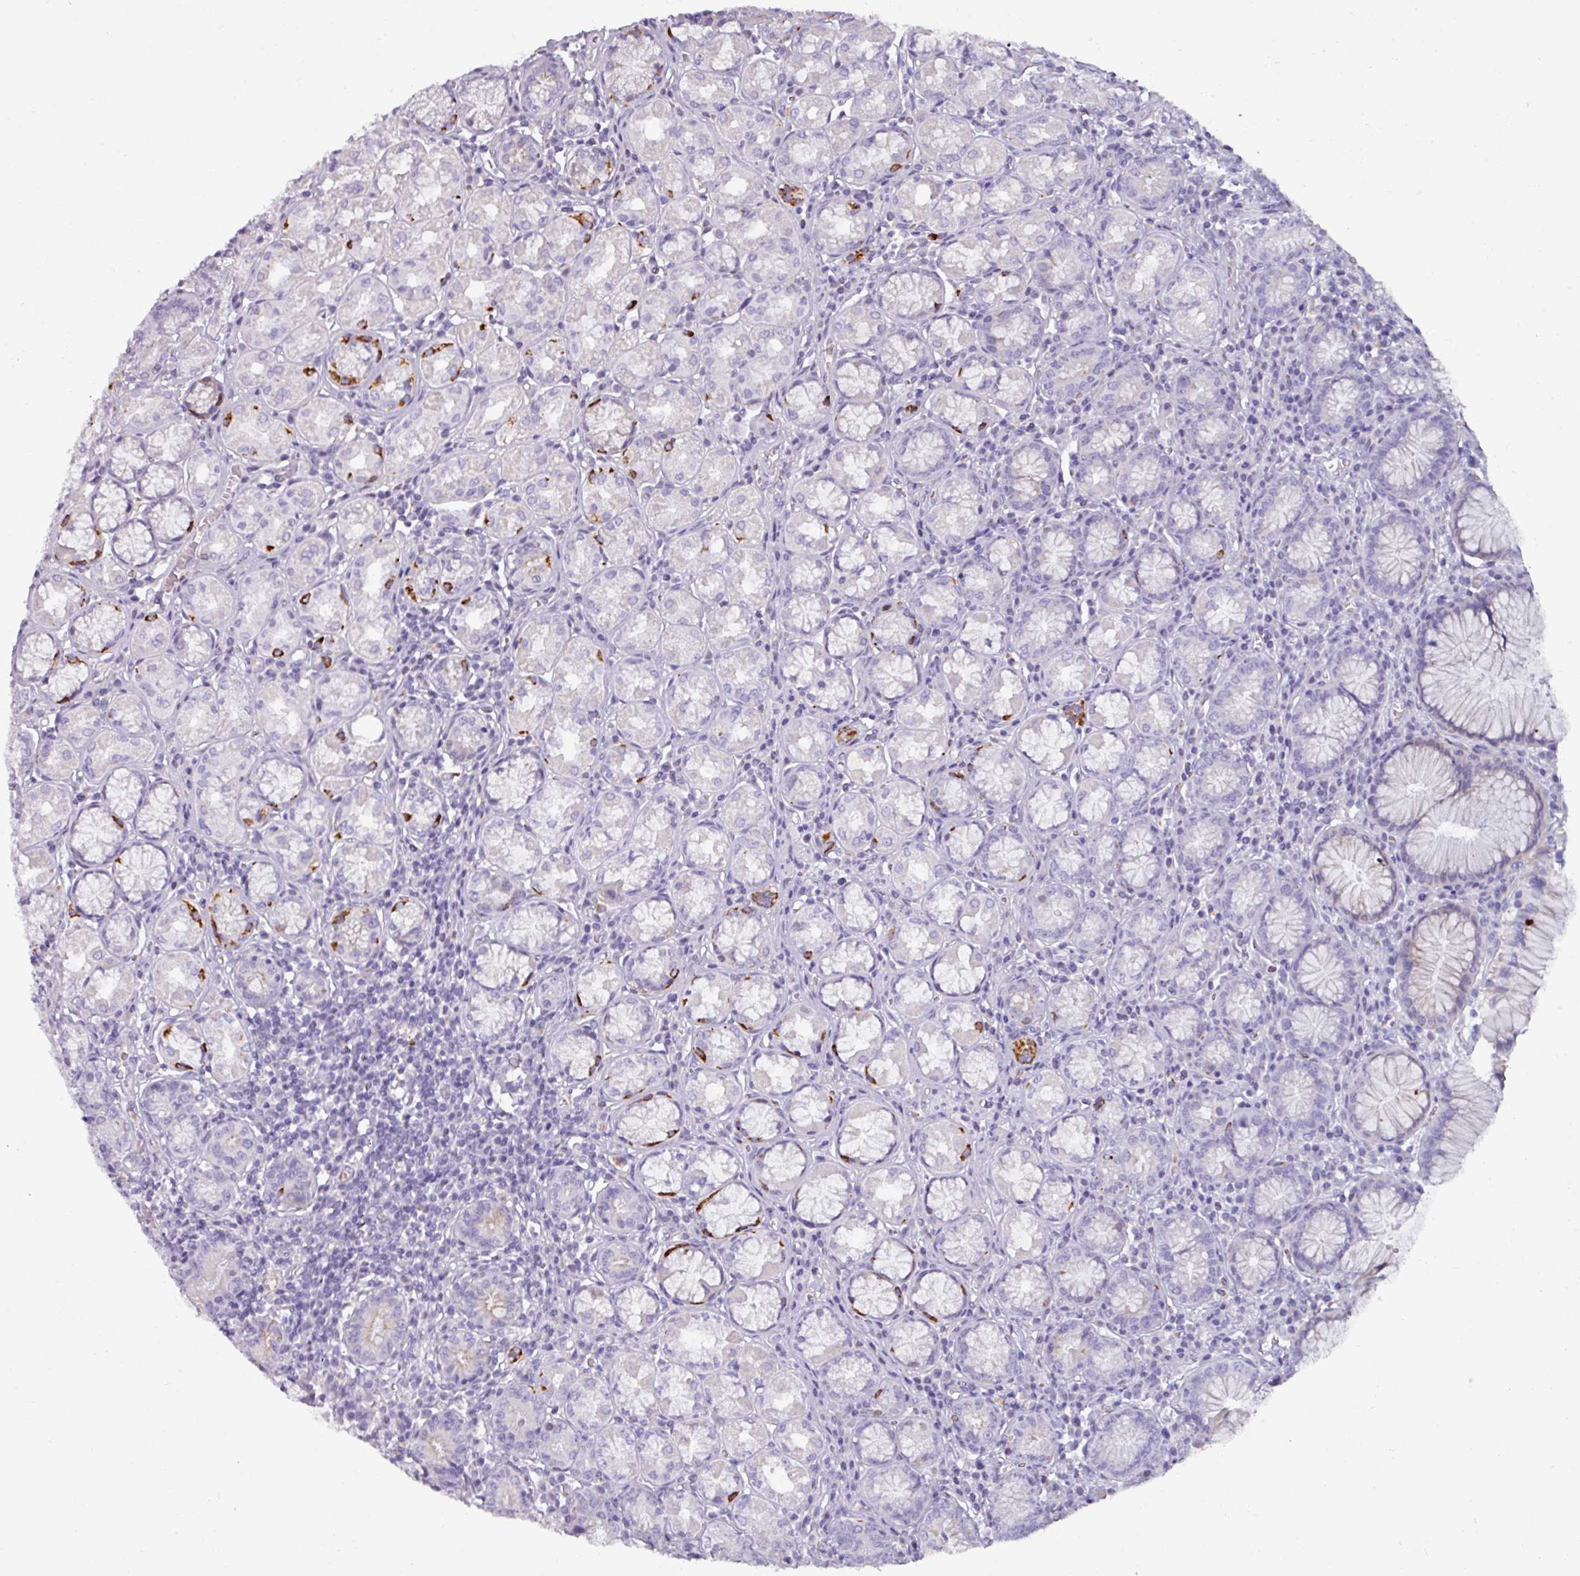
{"staining": {"intensity": "moderate", "quantity": "<25%", "location": "cytoplasmic/membranous"}, "tissue": "stomach", "cell_type": "Glandular cells", "image_type": "normal", "snomed": [{"axis": "morphology", "description": "Normal tissue, NOS"}, {"axis": "topography", "description": "Stomach"}], "caption": "This image displays IHC staining of normal stomach, with low moderate cytoplasmic/membranous staining in approximately <25% of glandular cells.", "gene": "SPESP1", "patient": {"sex": "male", "age": 55}}